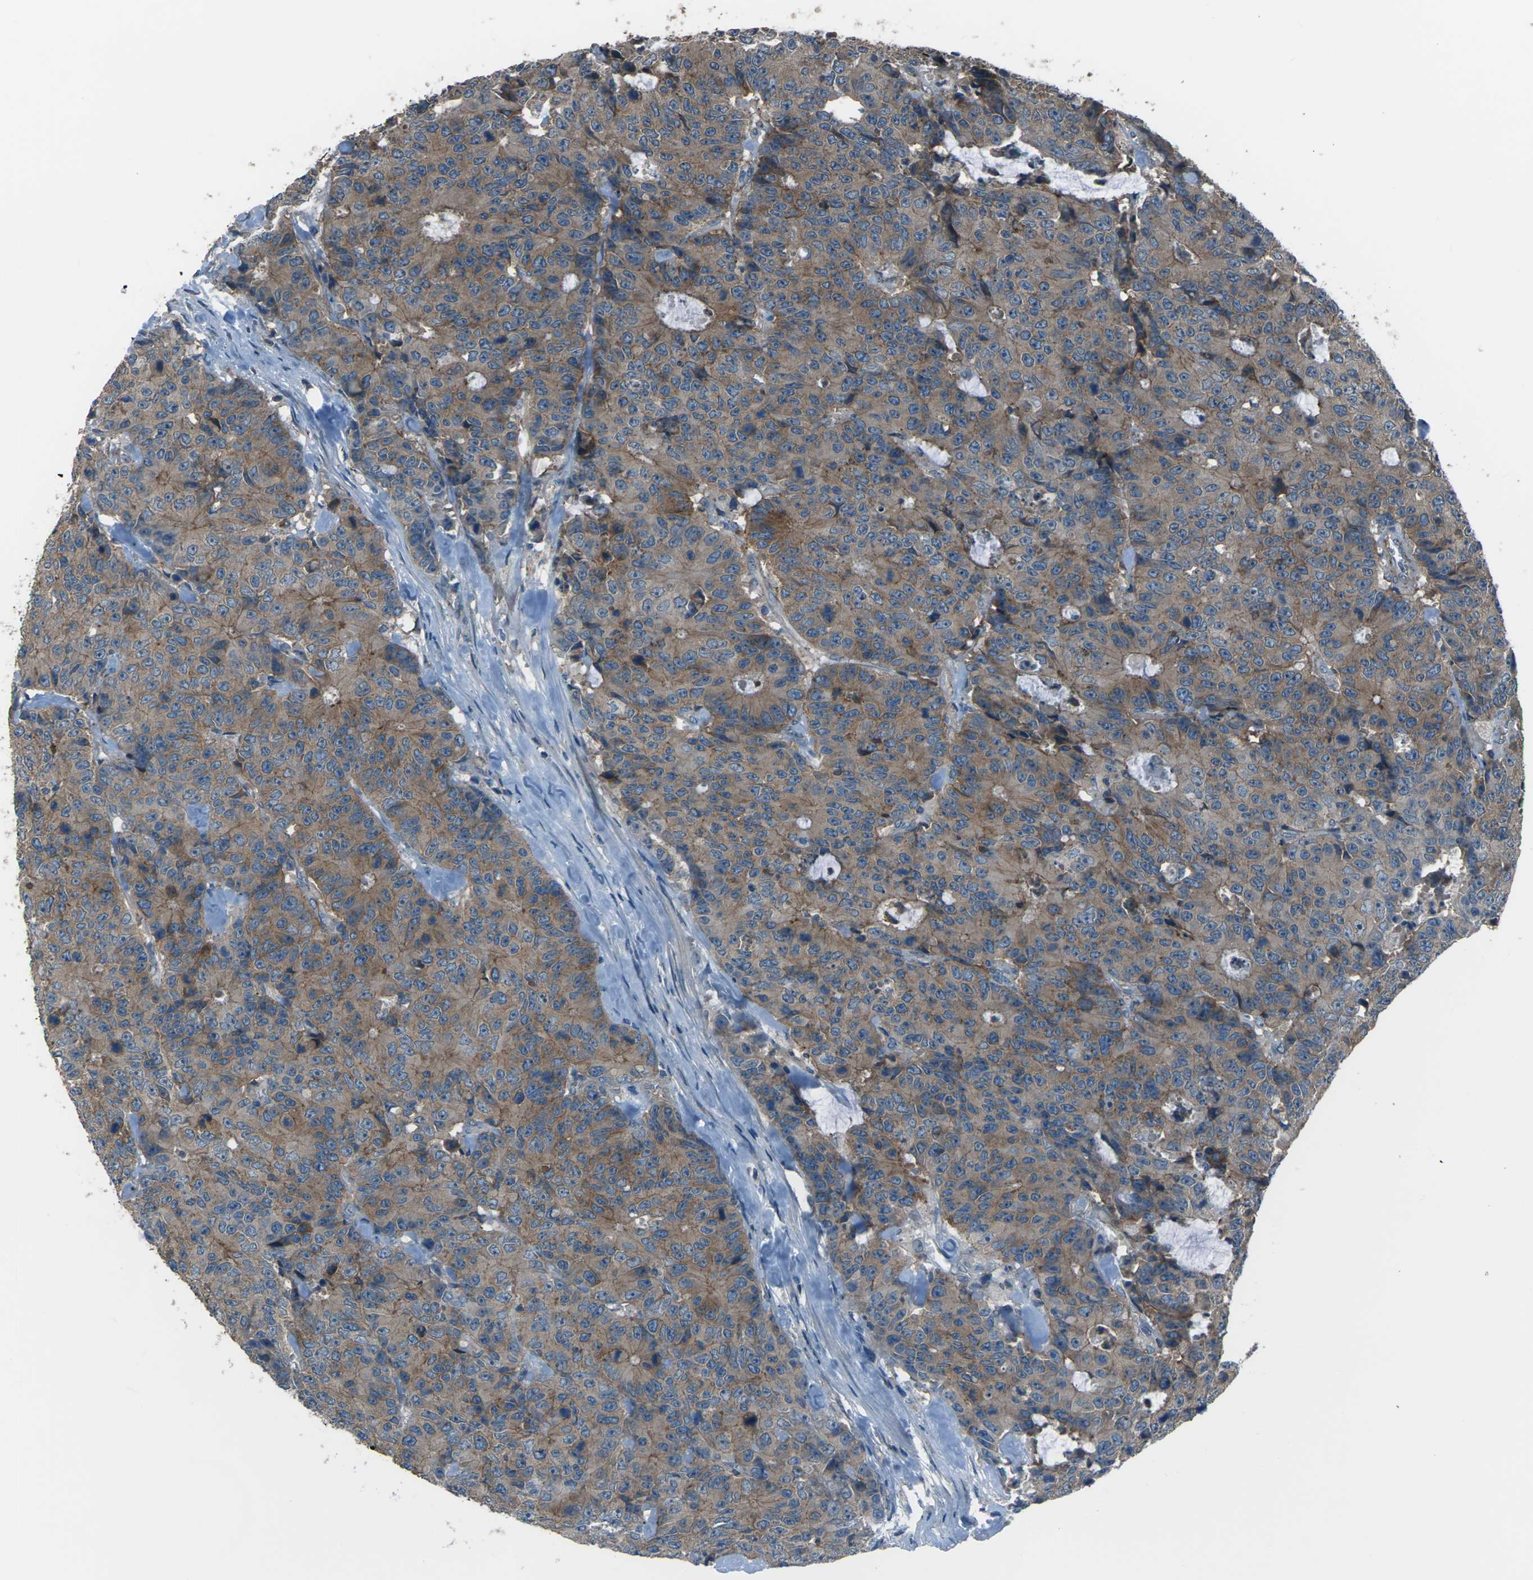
{"staining": {"intensity": "moderate", "quantity": ">75%", "location": "cytoplasmic/membranous"}, "tissue": "colorectal cancer", "cell_type": "Tumor cells", "image_type": "cancer", "snomed": [{"axis": "morphology", "description": "Adenocarcinoma, NOS"}, {"axis": "topography", "description": "Colon"}], "caption": "A brown stain shows moderate cytoplasmic/membranous staining of a protein in human colorectal adenocarcinoma tumor cells. (DAB = brown stain, brightfield microscopy at high magnification).", "gene": "CMTM4", "patient": {"sex": "female", "age": 86}}